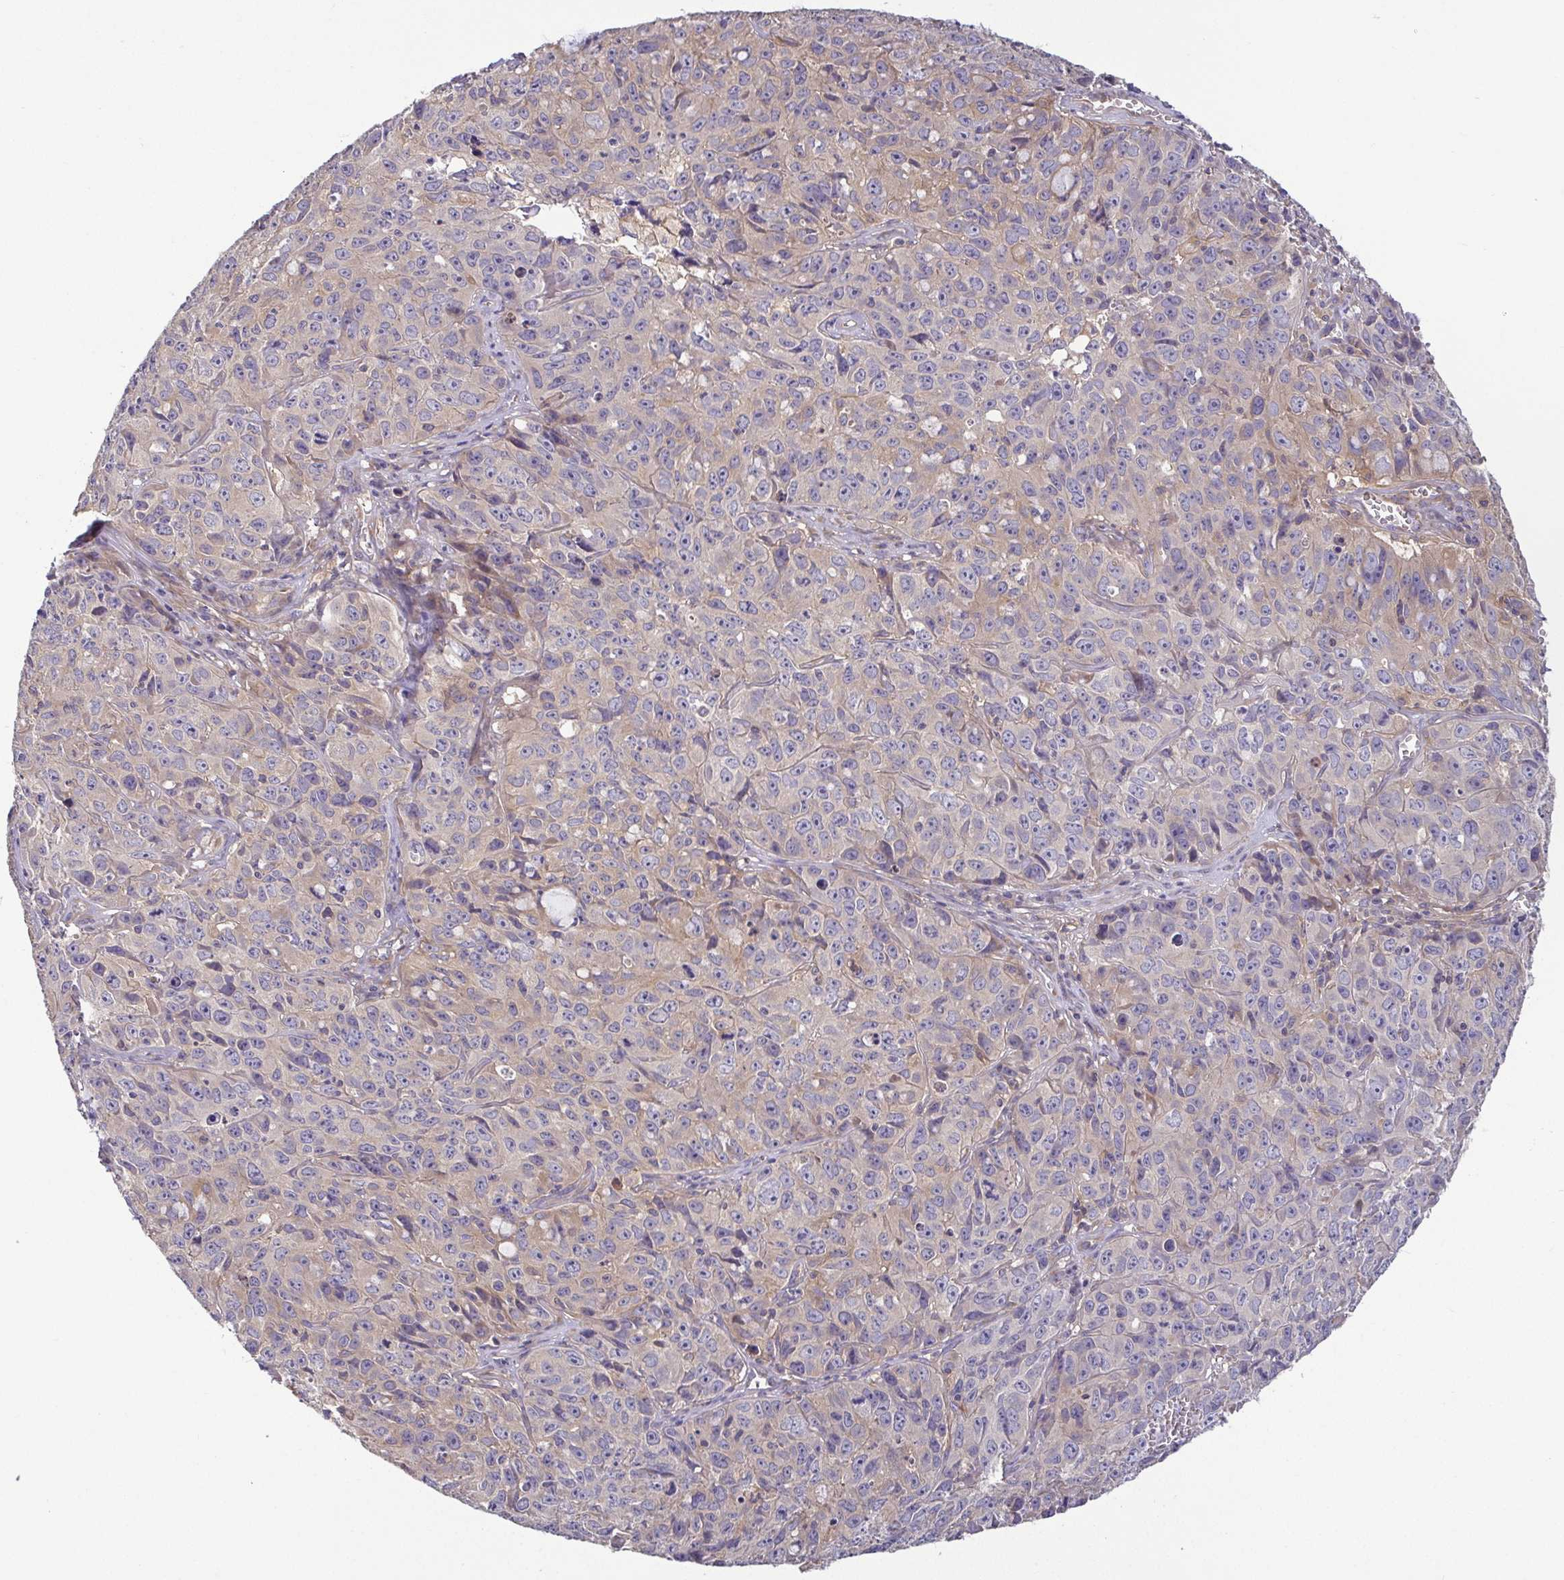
{"staining": {"intensity": "weak", "quantity": "<25%", "location": "cytoplasmic/membranous"}, "tissue": "cervical cancer", "cell_type": "Tumor cells", "image_type": "cancer", "snomed": [{"axis": "morphology", "description": "Squamous cell carcinoma, NOS"}, {"axis": "topography", "description": "Cervix"}], "caption": "Histopathology image shows no protein staining in tumor cells of squamous cell carcinoma (cervical) tissue.", "gene": "LMF2", "patient": {"sex": "female", "age": 28}}